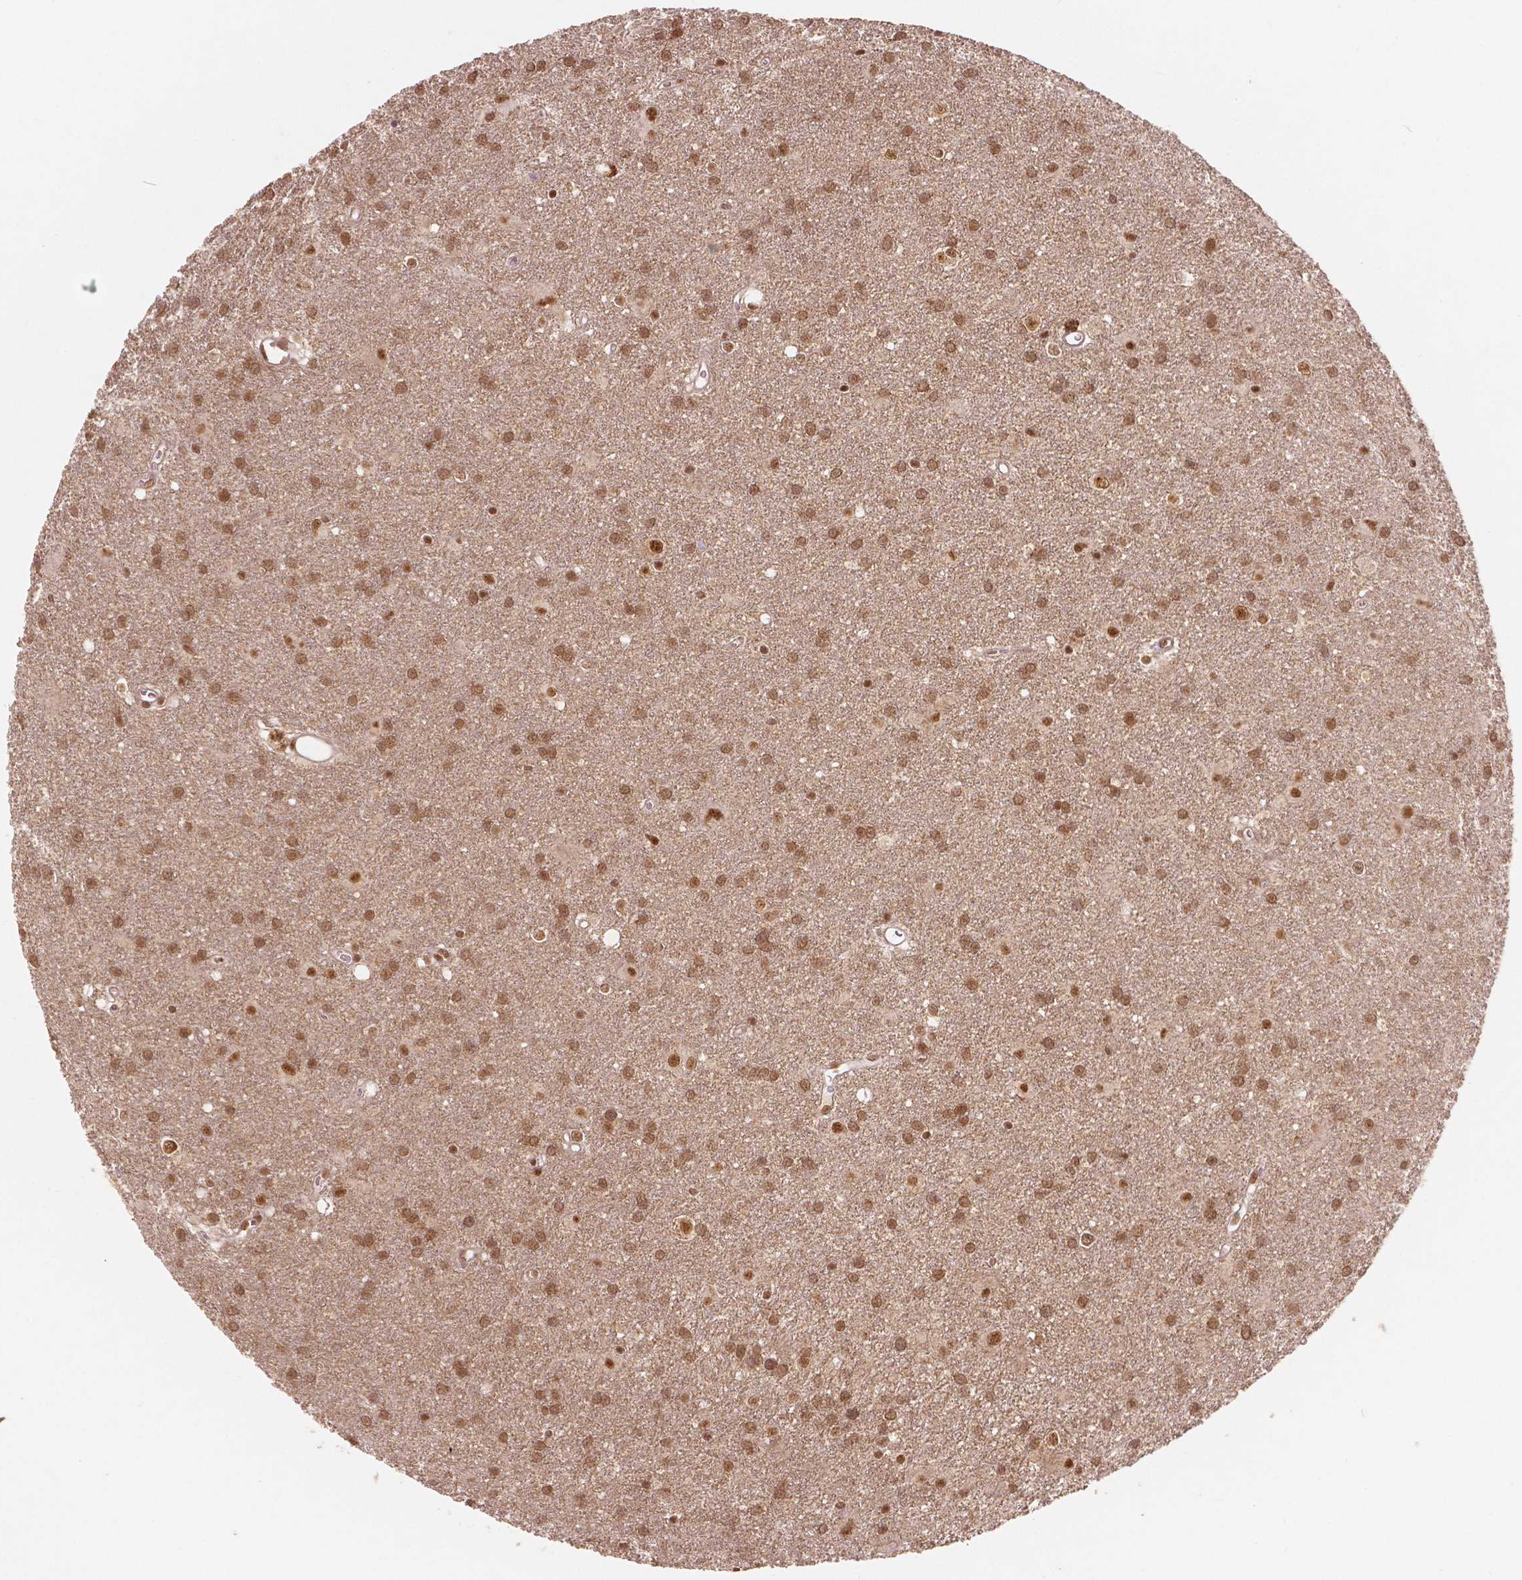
{"staining": {"intensity": "moderate", "quantity": ">75%", "location": "nuclear"}, "tissue": "glioma", "cell_type": "Tumor cells", "image_type": "cancer", "snomed": [{"axis": "morphology", "description": "Glioma, malignant, Low grade"}, {"axis": "topography", "description": "Brain"}], "caption": "This is an image of immunohistochemistry (IHC) staining of glioma, which shows moderate staining in the nuclear of tumor cells.", "gene": "NSD2", "patient": {"sex": "male", "age": 58}}